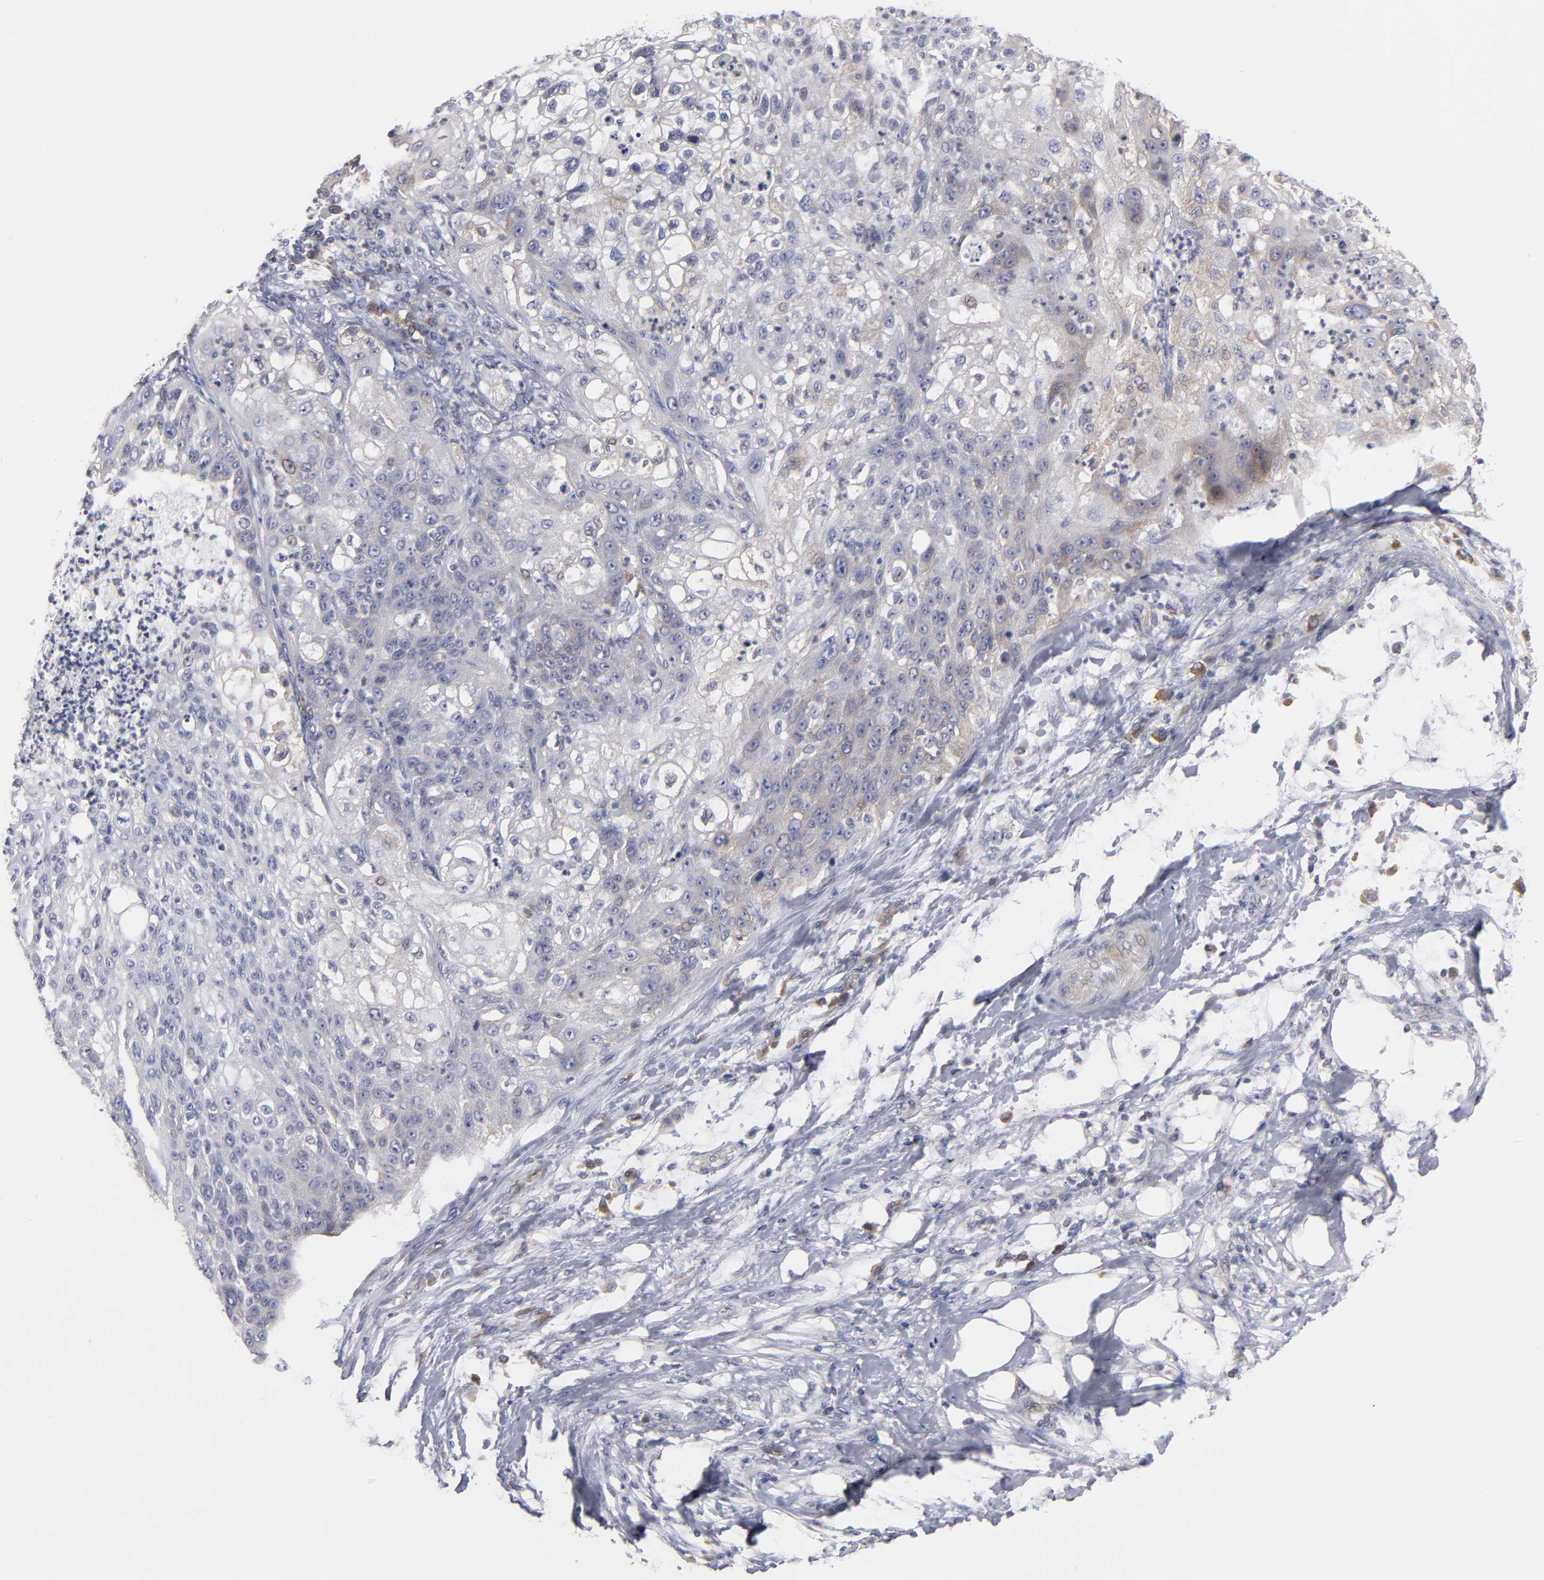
{"staining": {"intensity": "weak", "quantity": "<25%", "location": "cytoplasmic/membranous"}, "tissue": "lung cancer", "cell_type": "Tumor cells", "image_type": "cancer", "snomed": [{"axis": "morphology", "description": "Inflammation, NOS"}, {"axis": "morphology", "description": "Squamous cell carcinoma, NOS"}, {"axis": "topography", "description": "Lymph node"}, {"axis": "topography", "description": "Soft tissue"}, {"axis": "topography", "description": "Lung"}], "caption": "Histopathology image shows no protein staining in tumor cells of lung squamous cell carcinoma tissue. (DAB immunohistochemistry (IHC), high magnification).", "gene": "CEP97", "patient": {"sex": "male", "age": 66}}